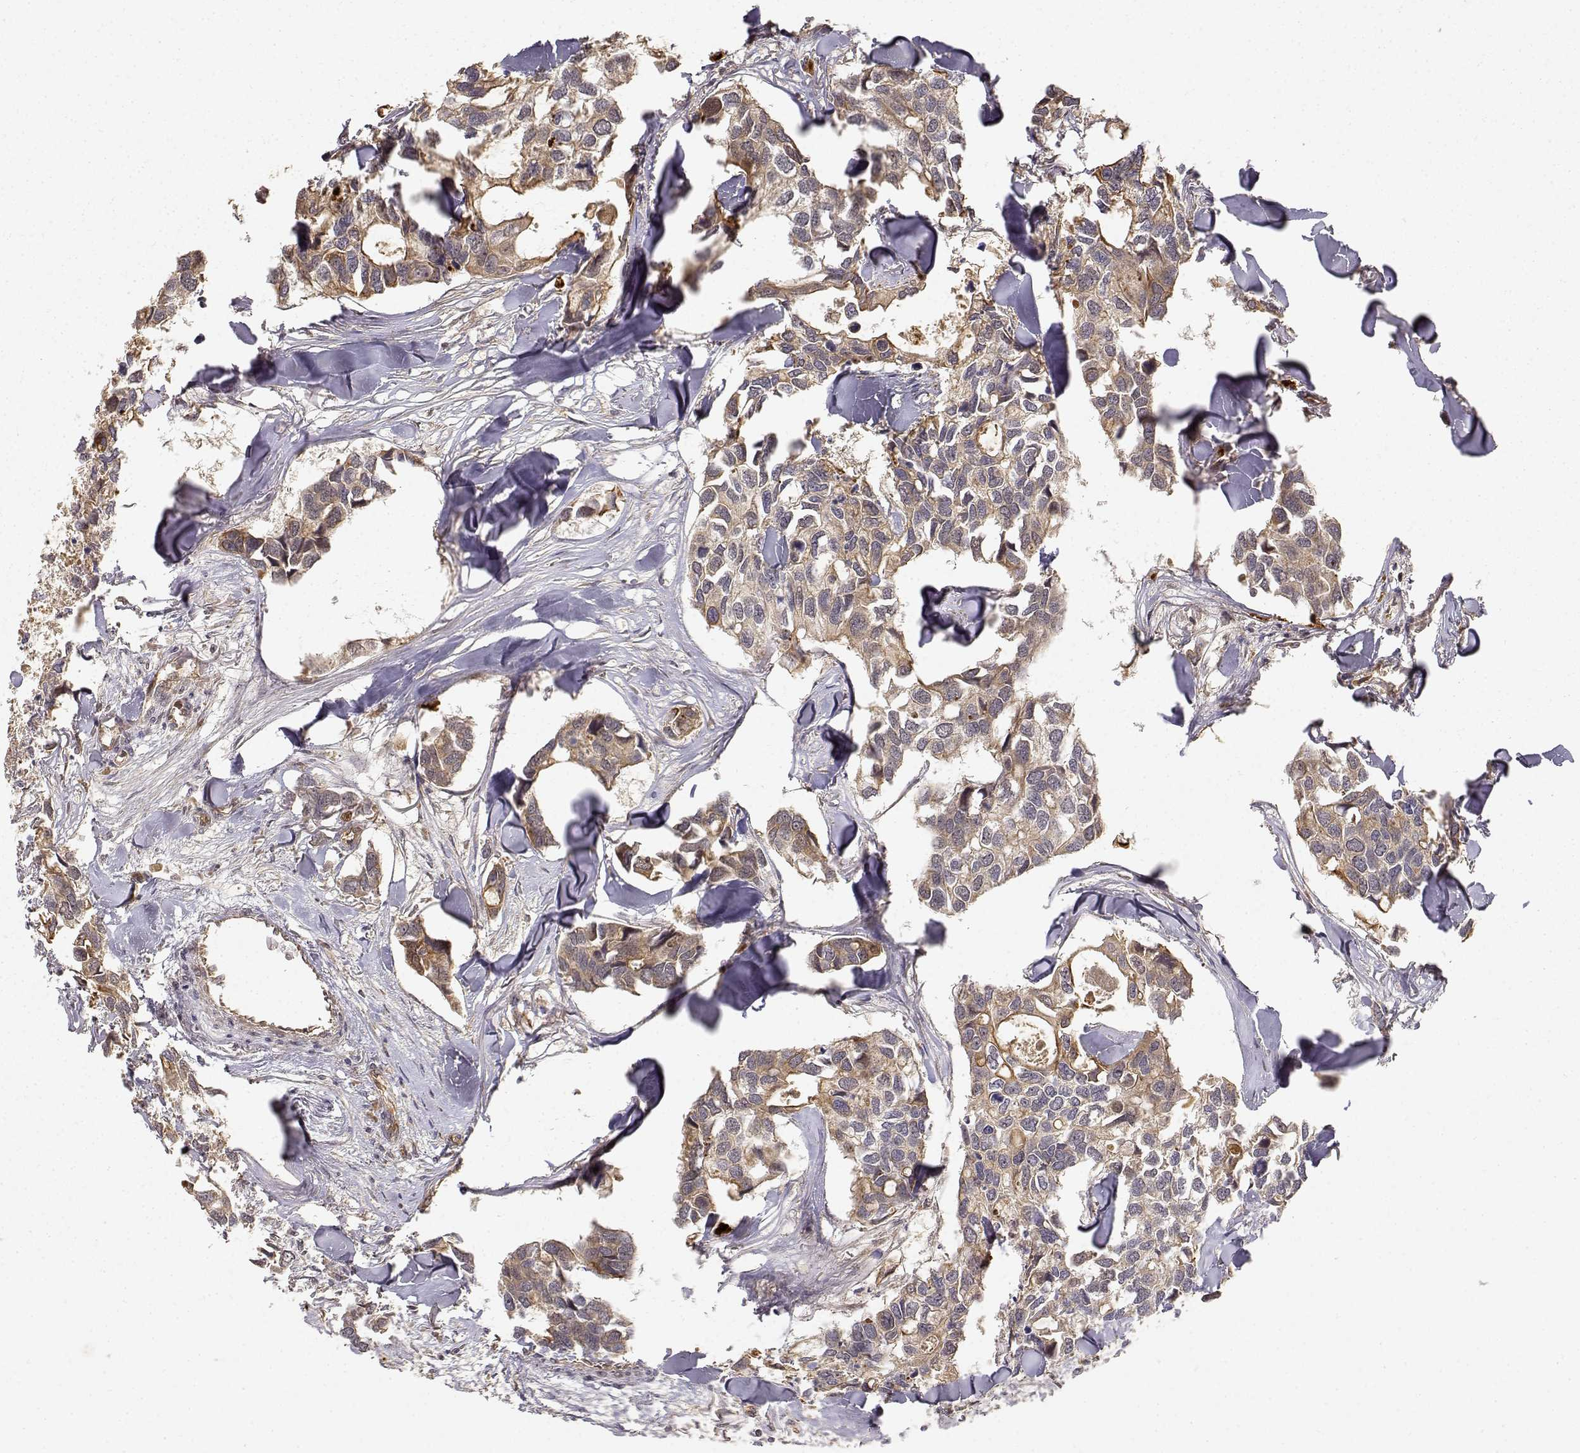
{"staining": {"intensity": "moderate", "quantity": ">75%", "location": "cytoplasmic/membranous"}, "tissue": "breast cancer", "cell_type": "Tumor cells", "image_type": "cancer", "snomed": [{"axis": "morphology", "description": "Duct carcinoma"}, {"axis": "topography", "description": "Breast"}], "caption": "Immunohistochemistry (IHC) of human breast cancer displays medium levels of moderate cytoplasmic/membranous staining in approximately >75% of tumor cells. (Brightfield microscopy of DAB IHC at high magnification).", "gene": "CDK5RAP2", "patient": {"sex": "female", "age": 83}}